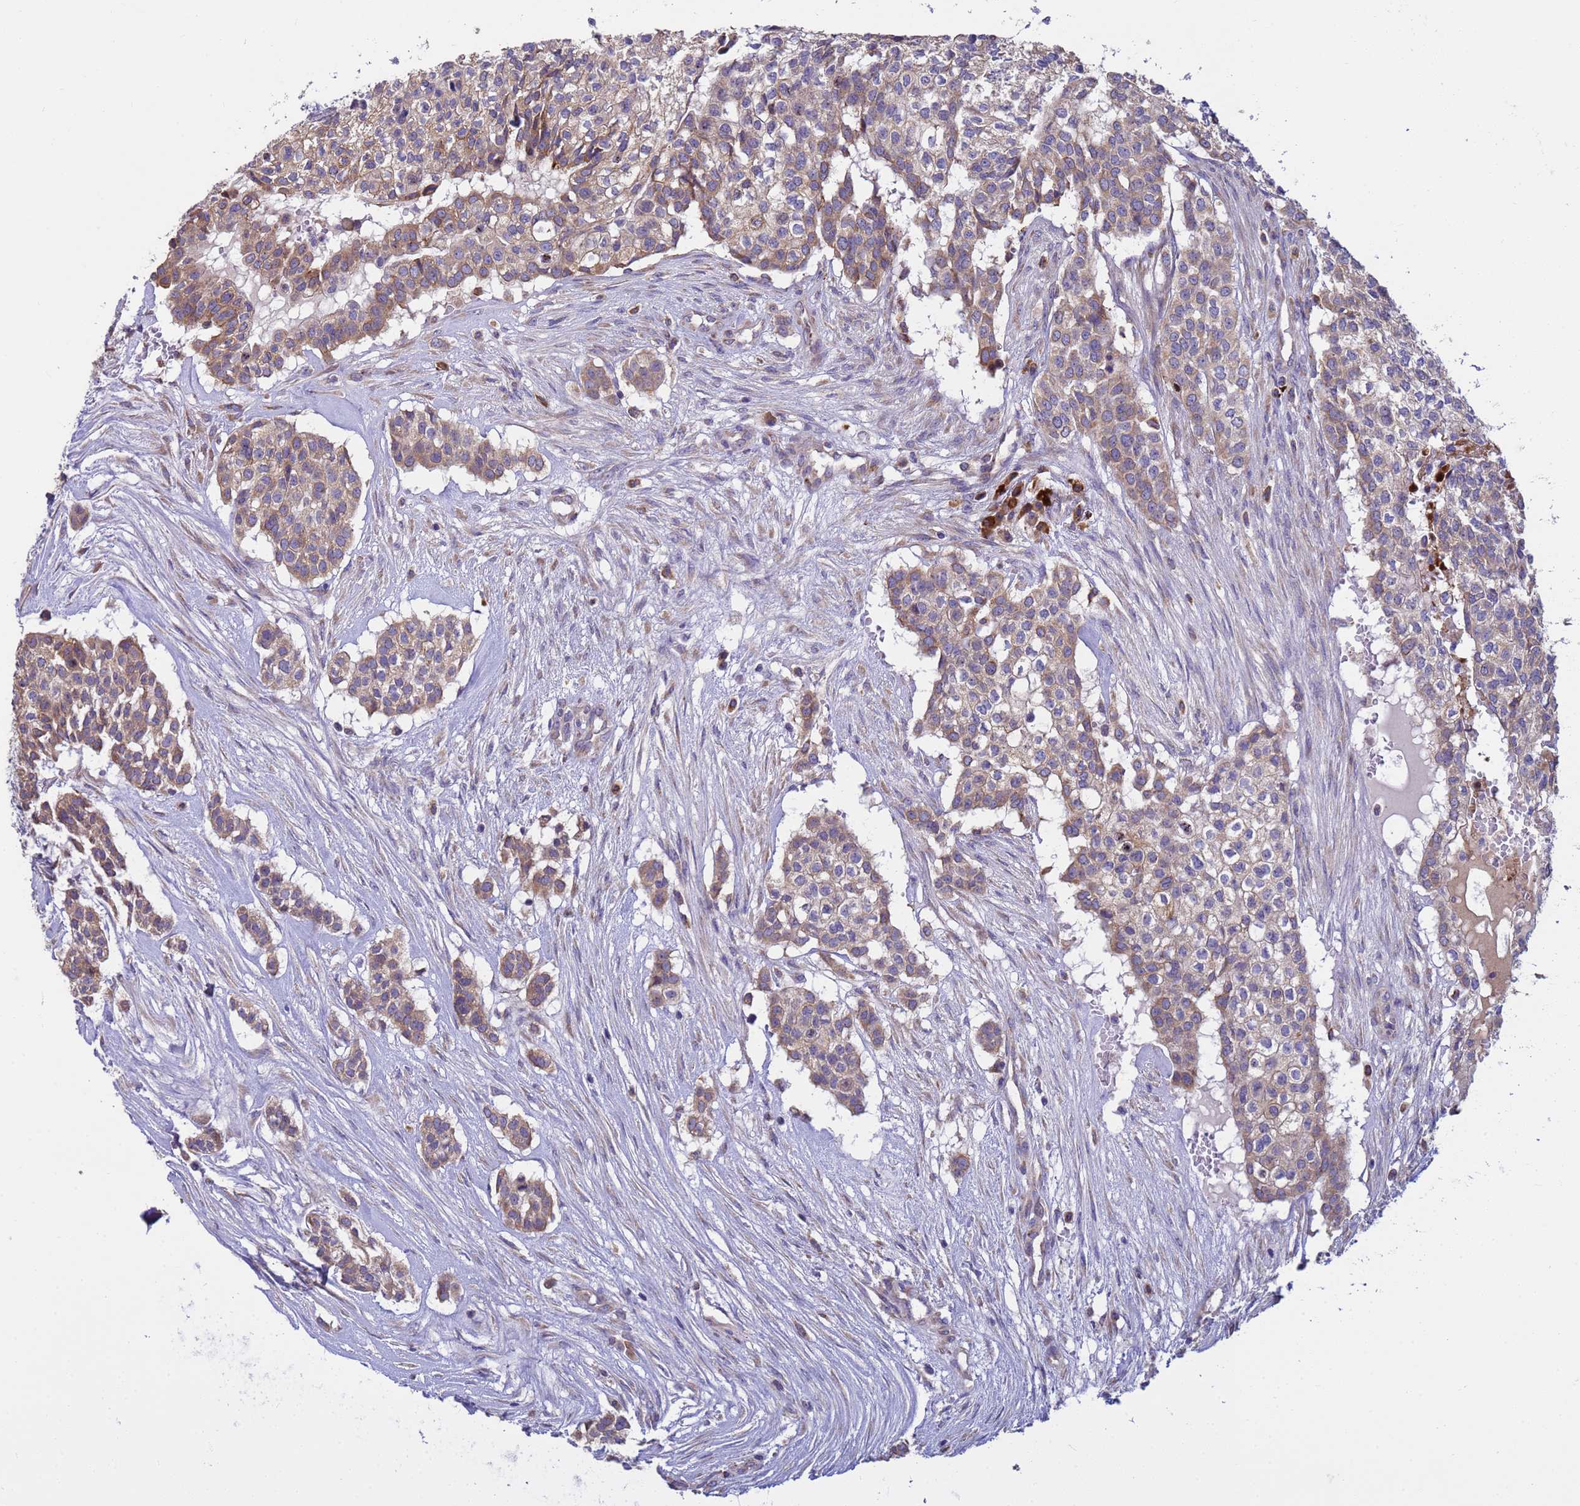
{"staining": {"intensity": "moderate", "quantity": ">75%", "location": "cytoplasmic/membranous"}, "tissue": "head and neck cancer", "cell_type": "Tumor cells", "image_type": "cancer", "snomed": [{"axis": "morphology", "description": "Adenocarcinoma, NOS"}, {"axis": "topography", "description": "Head-Neck"}], "caption": "Immunohistochemical staining of human adenocarcinoma (head and neck) exhibits medium levels of moderate cytoplasmic/membranous protein positivity in approximately >75% of tumor cells.", "gene": "THAP5", "patient": {"sex": "male", "age": 81}}